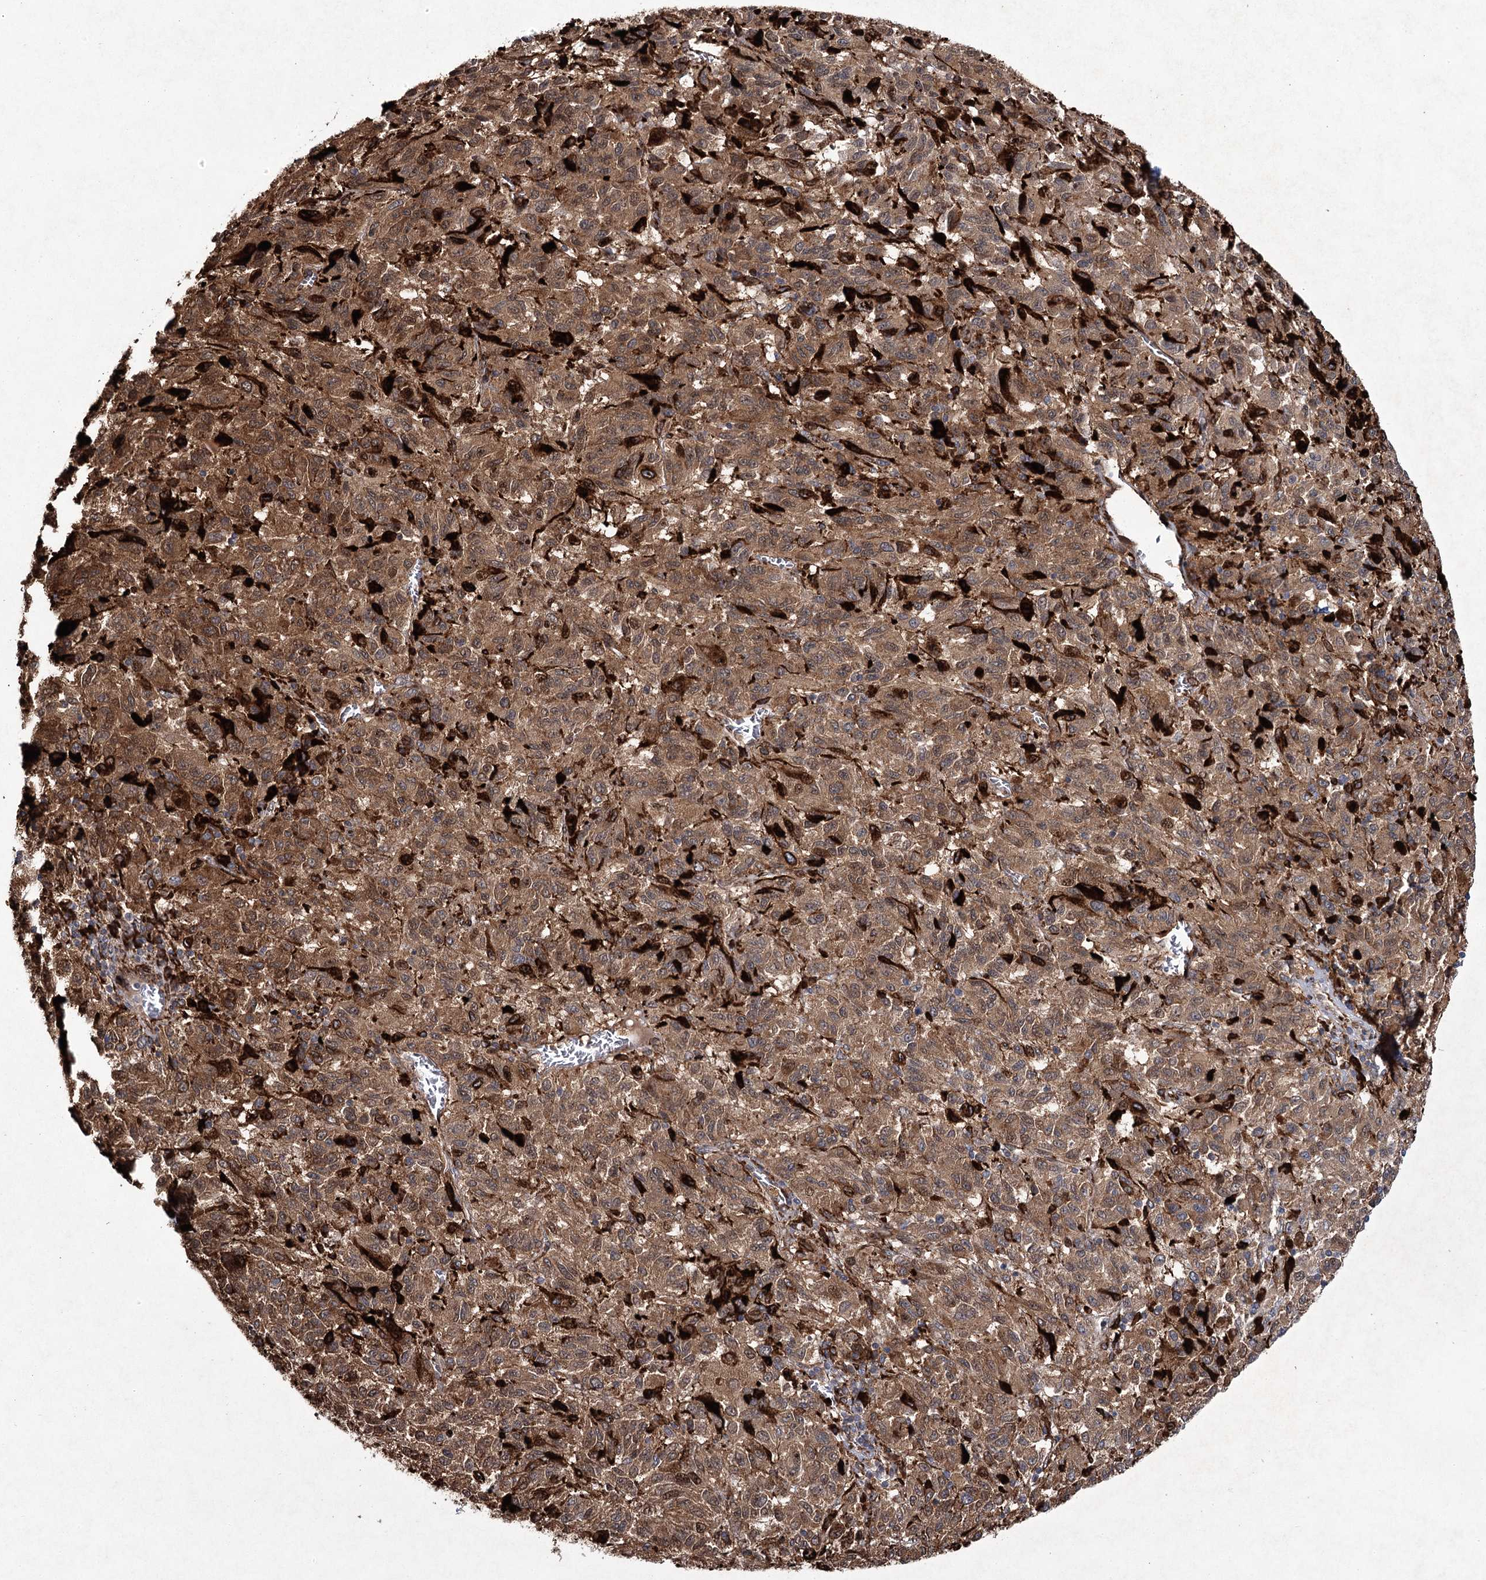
{"staining": {"intensity": "moderate", "quantity": ">75%", "location": "cytoplasmic/membranous"}, "tissue": "melanoma", "cell_type": "Tumor cells", "image_type": "cancer", "snomed": [{"axis": "morphology", "description": "Malignant melanoma, Metastatic site"}, {"axis": "topography", "description": "Lung"}], "caption": "Tumor cells reveal medium levels of moderate cytoplasmic/membranous expression in about >75% of cells in malignant melanoma (metastatic site).", "gene": "DCUN1D4", "patient": {"sex": "male", "age": 64}}